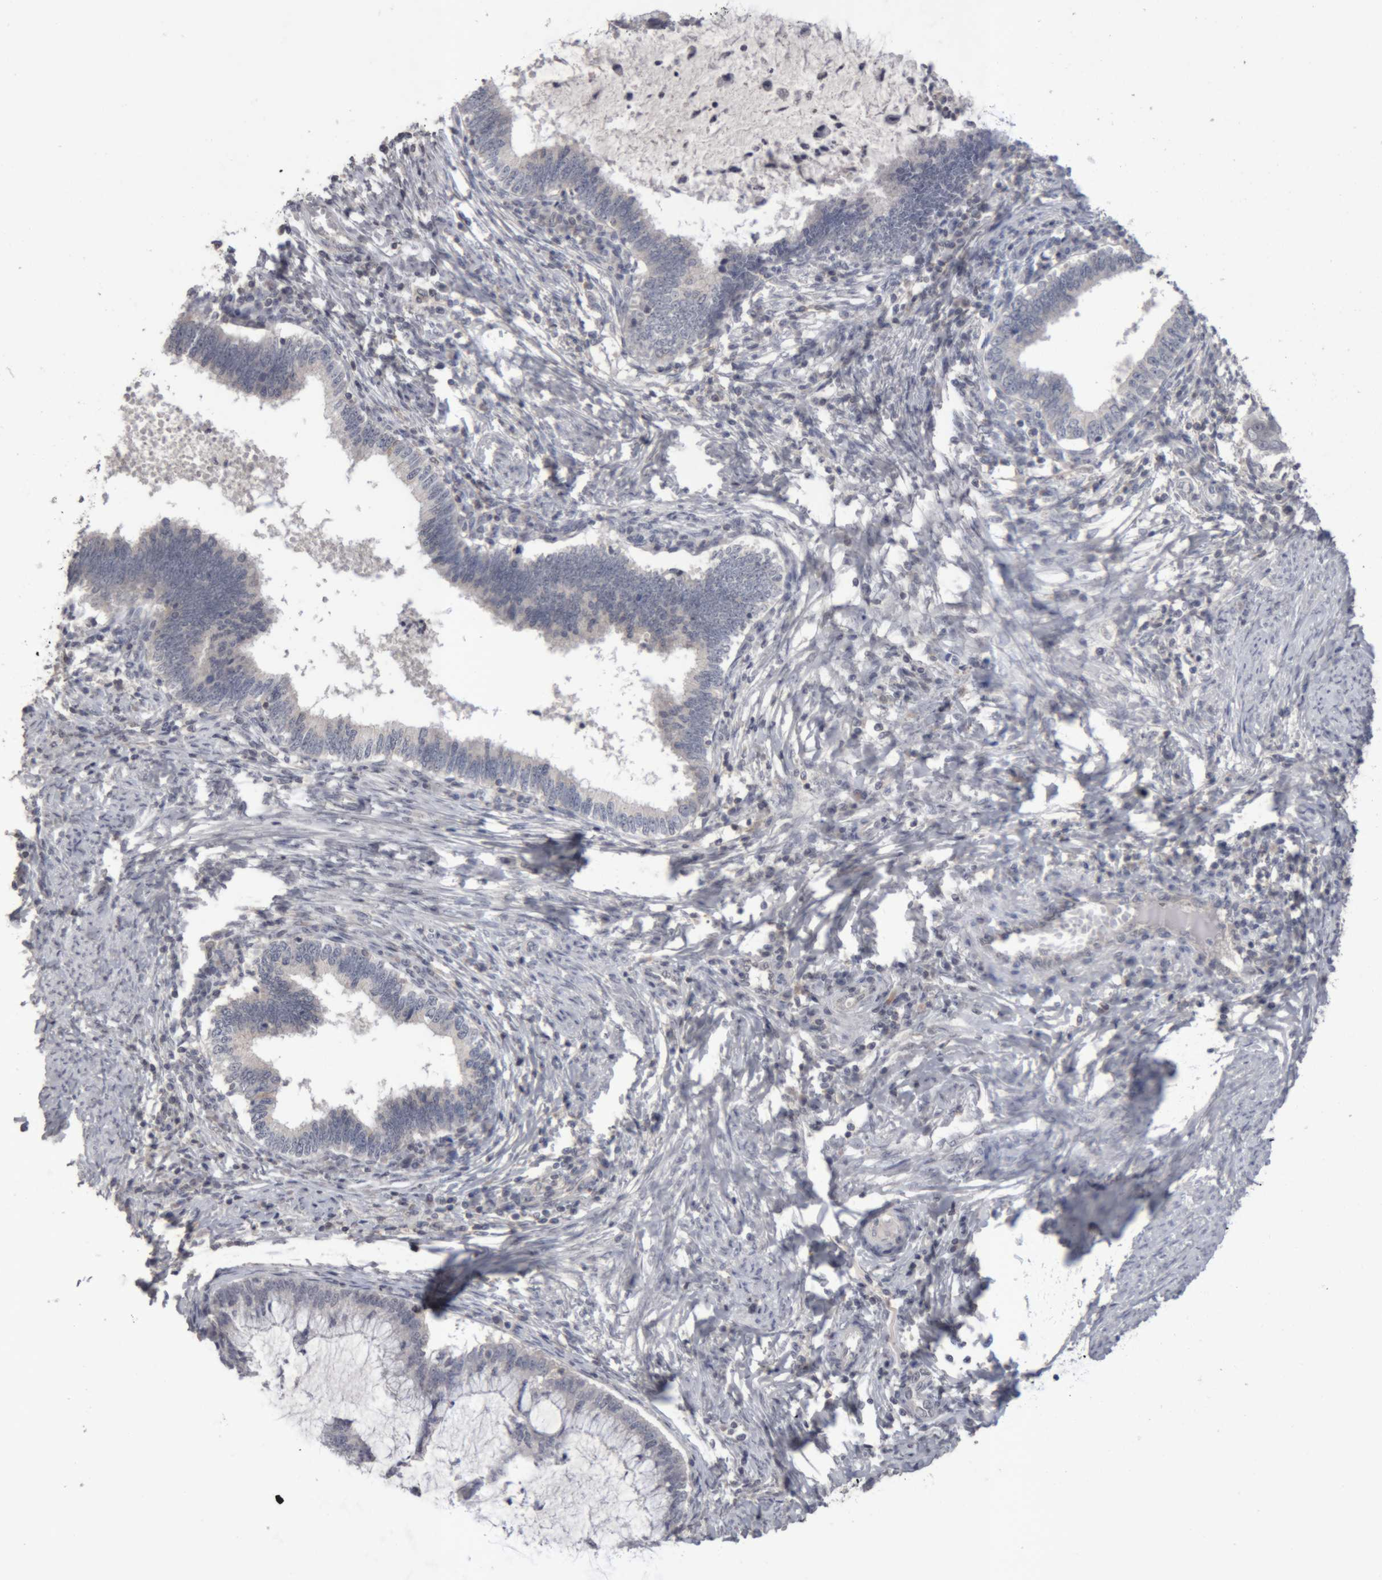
{"staining": {"intensity": "negative", "quantity": "none", "location": "none"}, "tissue": "cervical cancer", "cell_type": "Tumor cells", "image_type": "cancer", "snomed": [{"axis": "morphology", "description": "Adenocarcinoma, NOS"}, {"axis": "topography", "description": "Cervix"}], "caption": "The photomicrograph displays no staining of tumor cells in cervical cancer.", "gene": "NFATC2", "patient": {"sex": "female", "age": 36}}